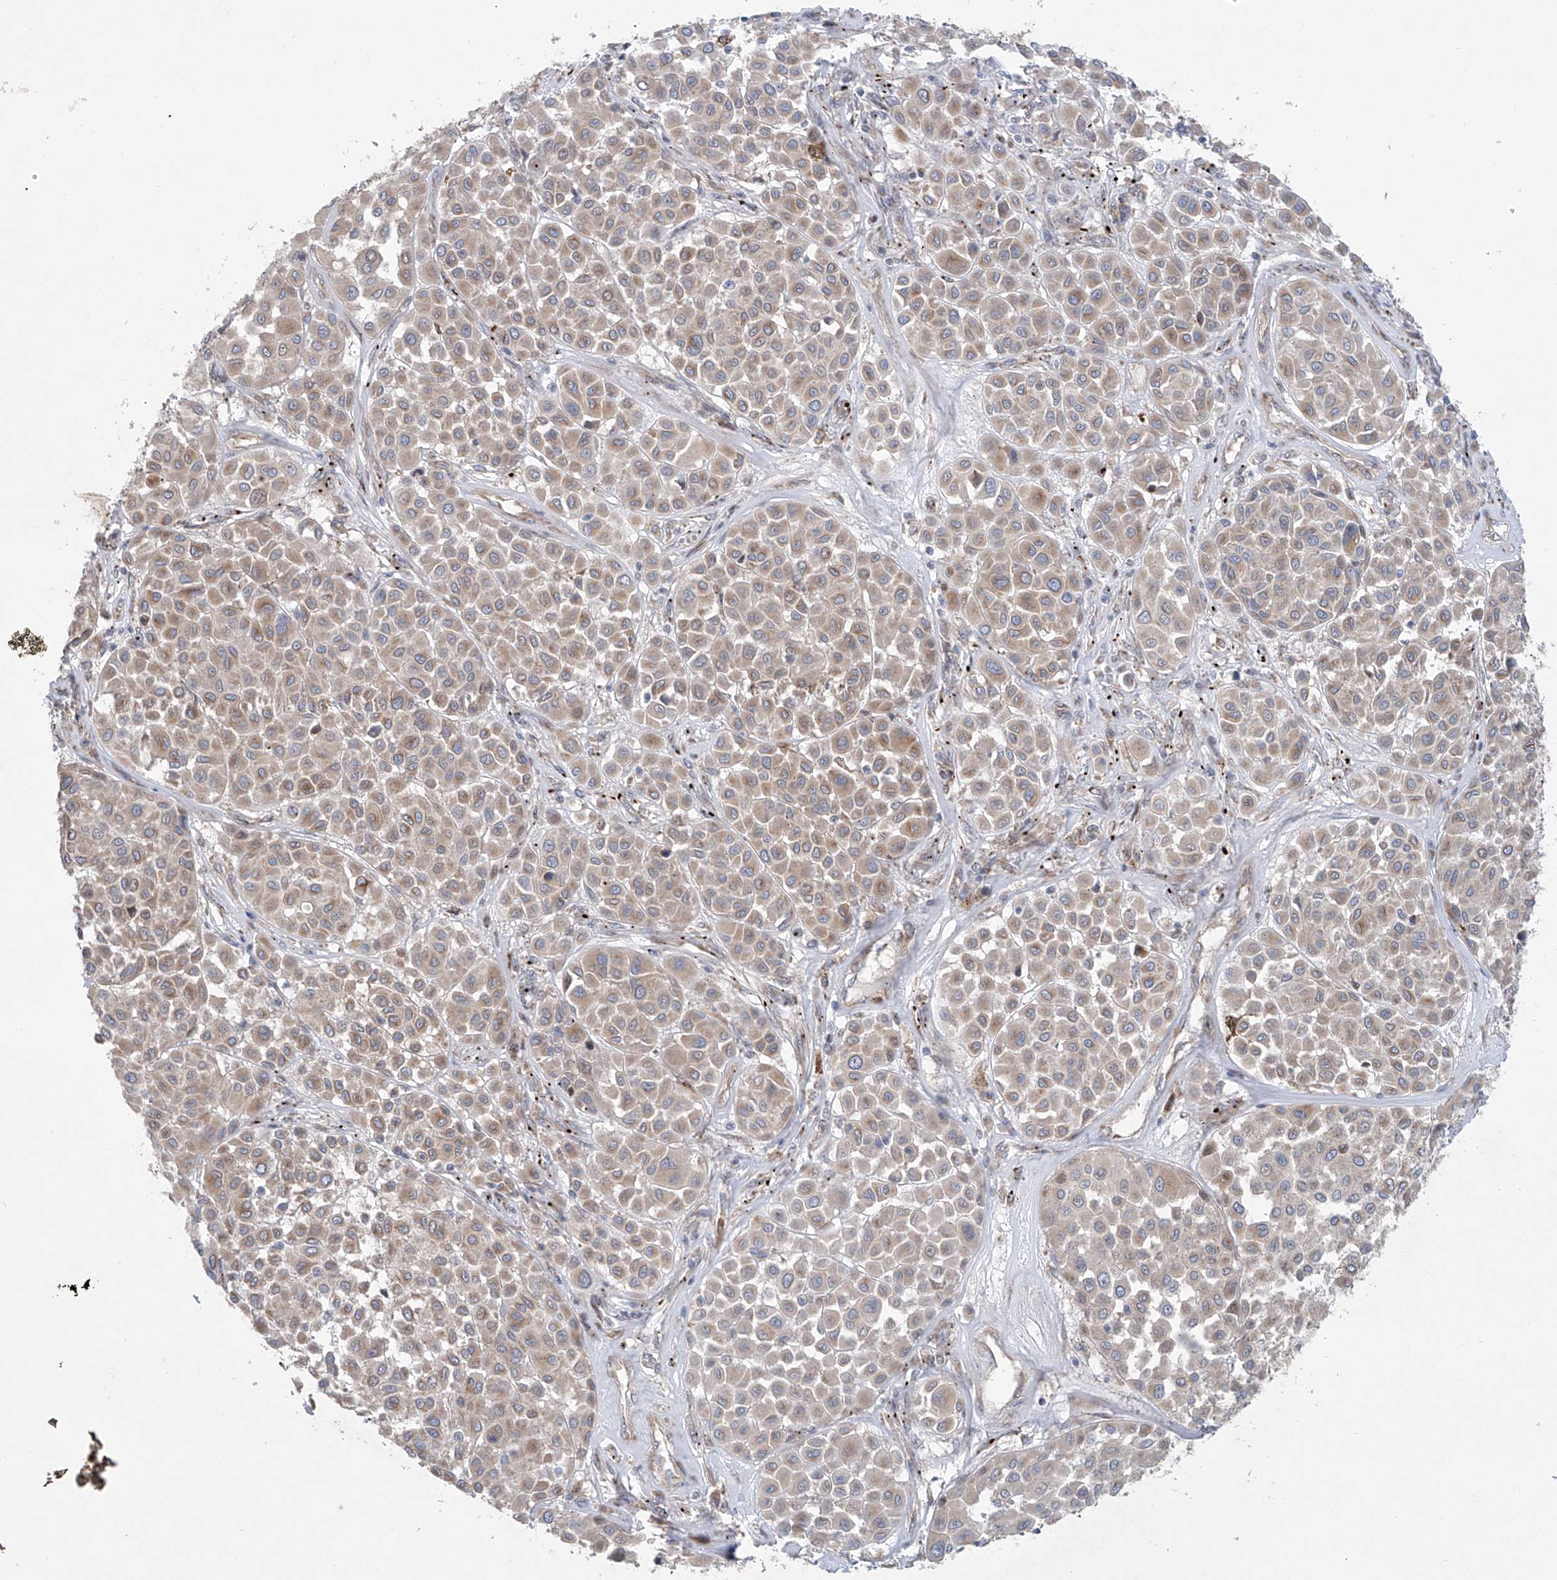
{"staining": {"intensity": "weak", "quantity": ">75%", "location": "cytoplasmic/membranous"}, "tissue": "melanoma", "cell_type": "Tumor cells", "image_type": "cancer", "snomed": [{"axis": "morphology", "description": "Malignant melanoma, Metastatic site"}, {"axis": "topography", "description": "Soft tissue"}], "caption": "Immunohistochemistry (IHC) (DAB (3,3'-diaminobenzidine)) staining of human melanoma exhibits weak cytoplasmic/membranous protein staining in approximately >75% of tumor cells.", "gene": "KLC4", "patient": {"sex": "male", "age": 41}}